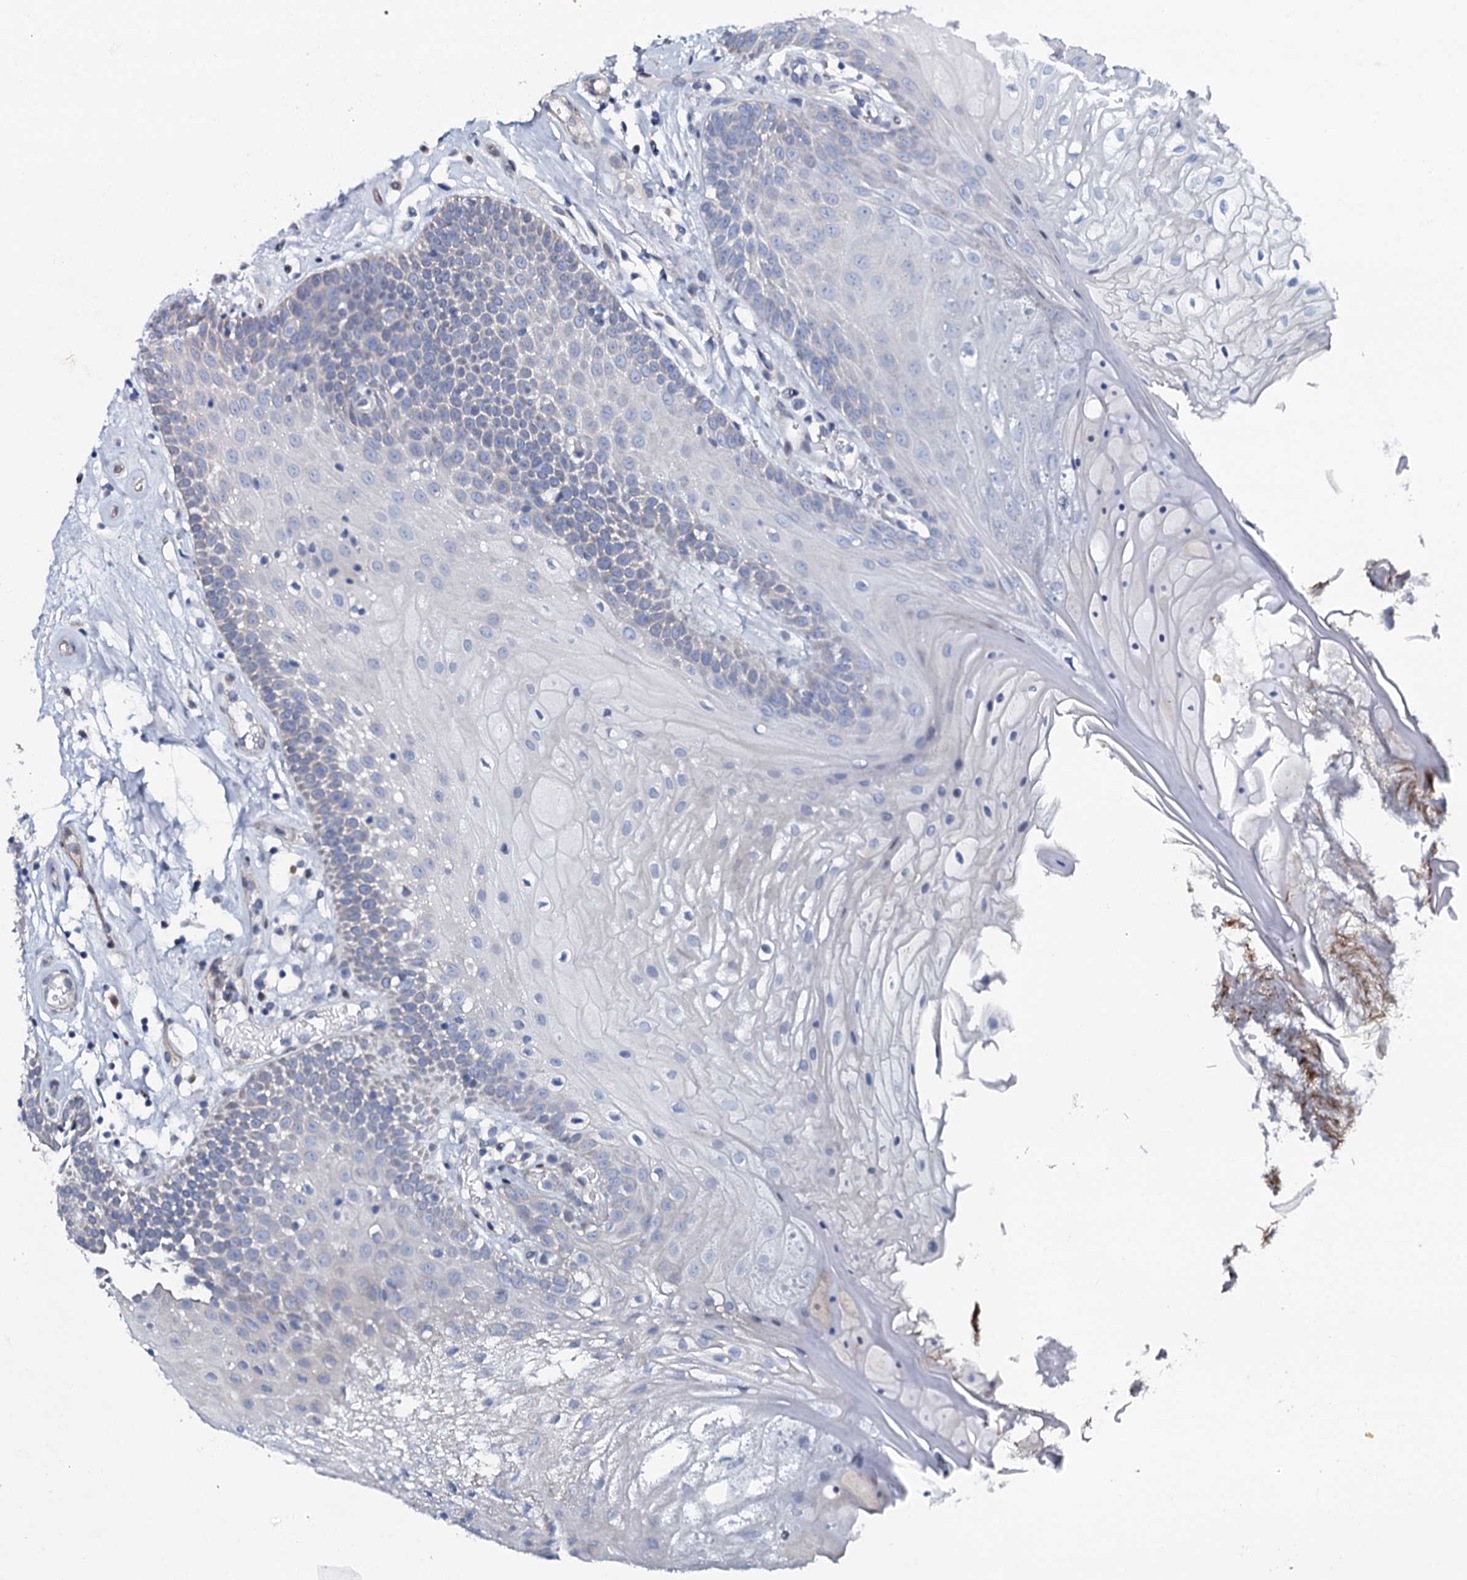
{"staining": {"intensity": "negative", "quantity": "none", "location": "none"}, "tissue": "oral mucosa", "cell_type": "Squamous epithelial cells", "image_type": "normal", "snomed": [{"axis": "morphology", "description": "Normal tissue, NOS"}, {"axis": "topography", "description": "Oral tissue"}], "caption": "Immunohistochemical staining of benign oral mucosa exhibits no significant staining in squamous epithelial cells.", "gene": "KCTD4", "patient": {"sex": "female", "age": 80}}